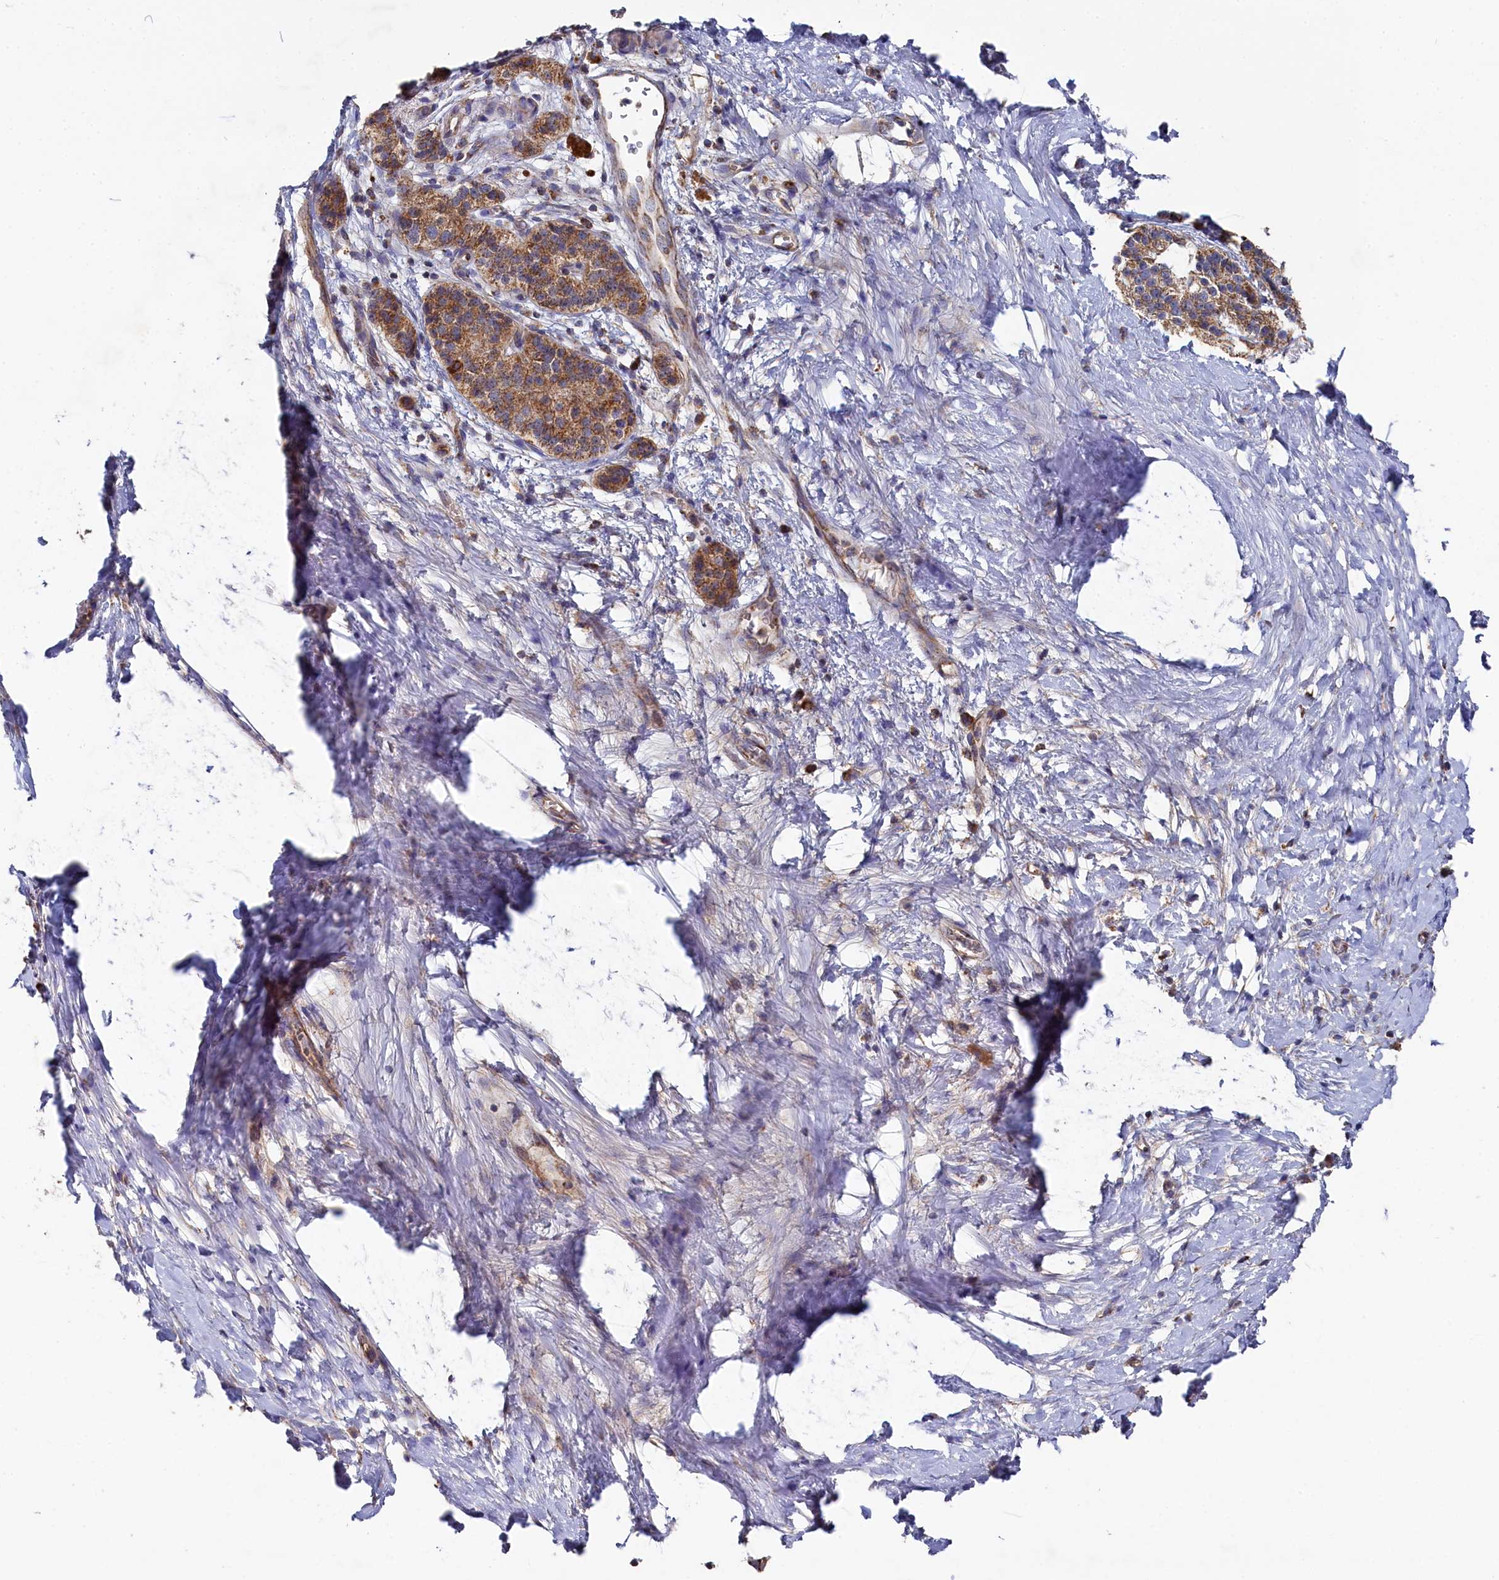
{"staining": {"intensity": "moderate", "quantity": ">75%", "location": "cytoplasmic/membranous"}, "tissue": "pancreatic cancer", "cell_type": "Tumor cells", "image_type": "cancer", "snomed": [{"axis": "morphology", "description": "Adenocarcinoma, NOS"}, {"axis": "topography", "description": "Pancreas"}], "caption": "This is an image of immunohistochemistry staining of adenocarcinoma (pancreatic), which shows moderate positivity in the cytoplasmic/membranous of tumor cells.", "gene": "HAUS2", "patient": {"sex": "male", "age": 50}}